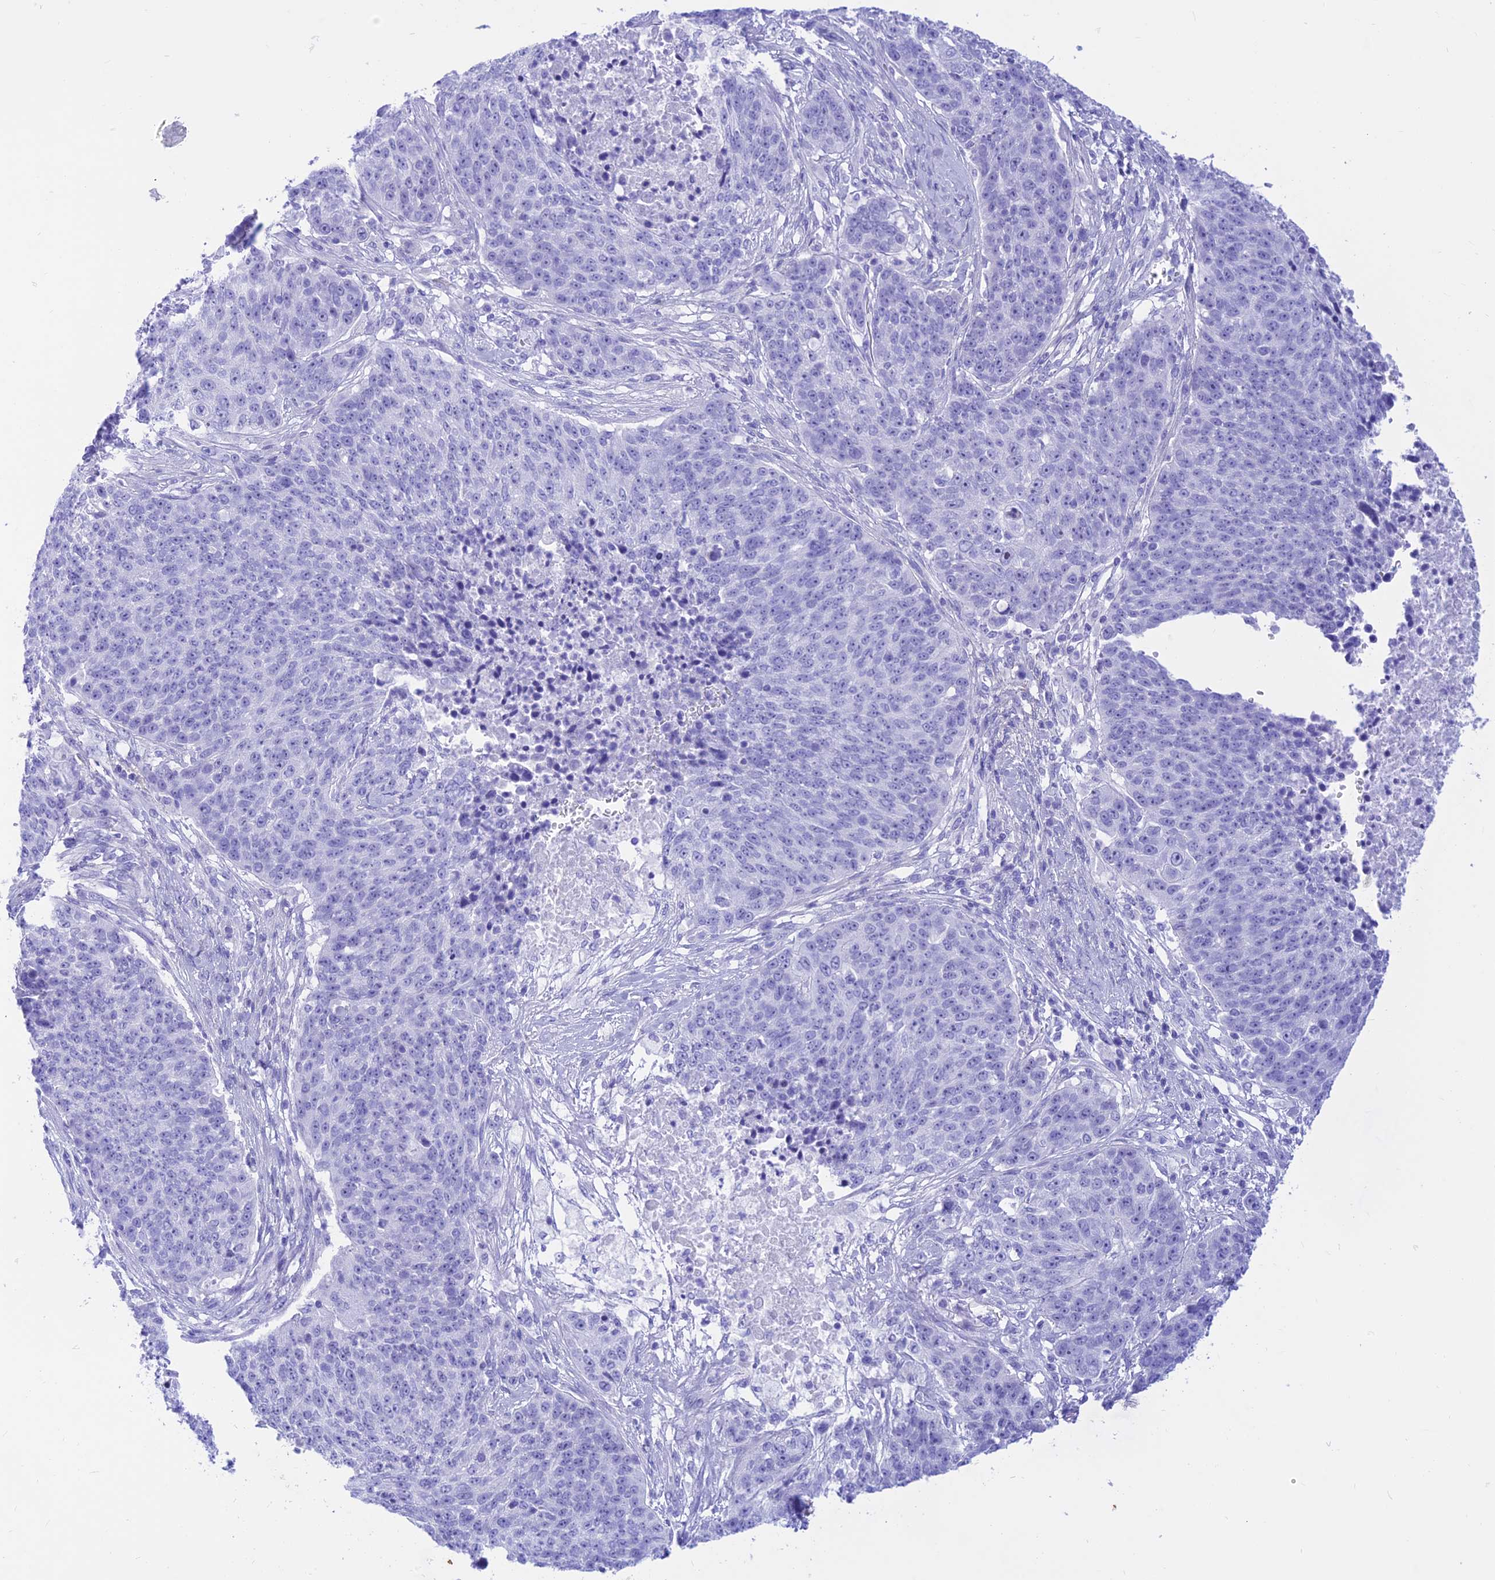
{"staining": {"intensity": "negative", "quantity": "none", "location": "none"}, "tissue": "lung cancer", "cell_type": "Tumor cells", "image_type": "cancer", "snomed": [{"axis": "morphology", "description": "Normal tissue, NOS"}, {"axis": "morphology", "description": "Squamous cell carcinoma, NOS"}, {"axis": "topography", "description": "Lymph node"}, {"axis": "topography", "description": "Lung"}], "caption": "IHC histopathology image of neoplastic tissue: human lung squamous cell carcinoma stained with DAB (3,3'-diaminobenzidine) shows no significant protein expression in tumor cells.", "gene": "PRNP", "patient": {"sex": "male", "age": 66}}